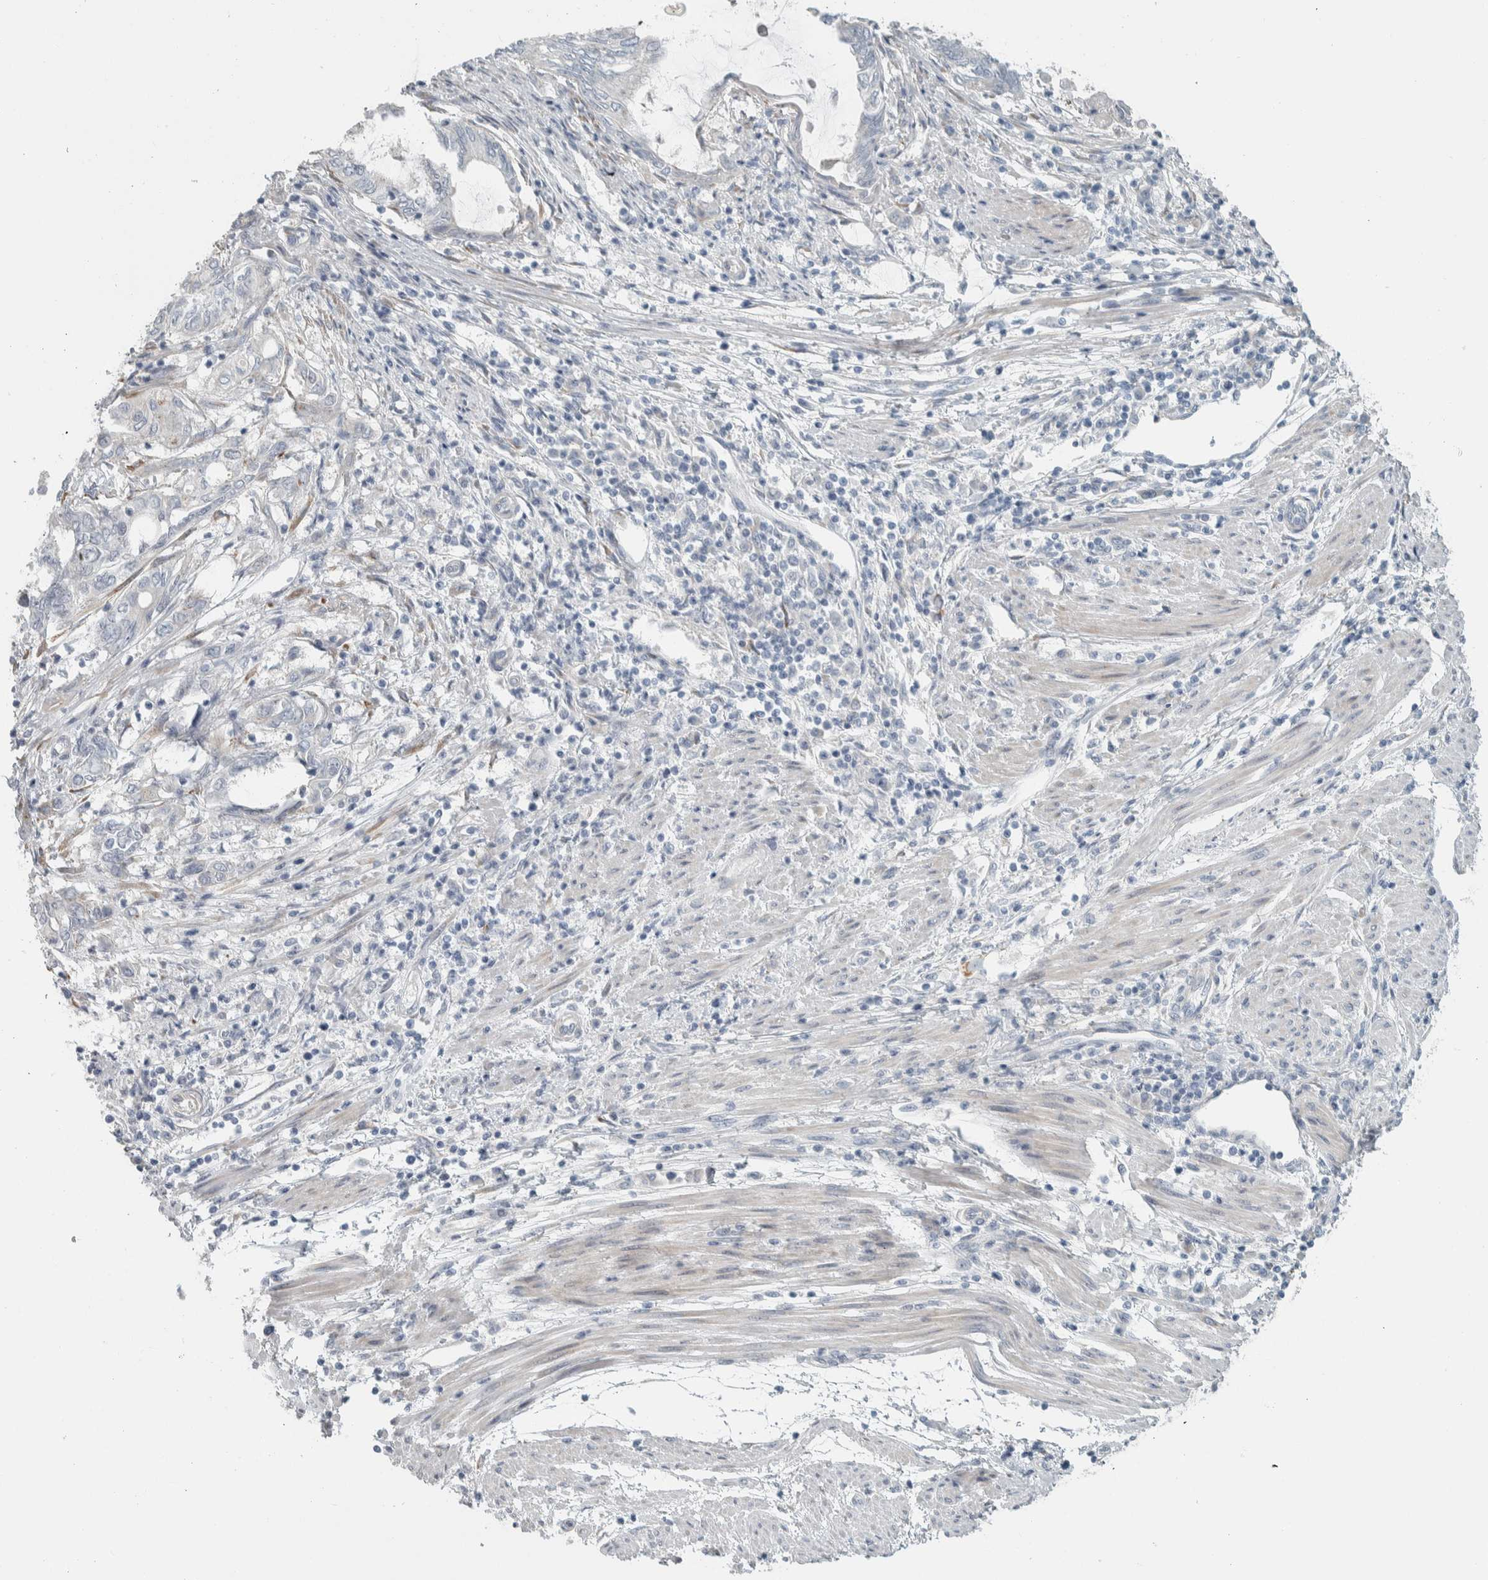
{"staining": {"intensity": "negative", "quantity": "none", "location": "none"}, "tissue": "endometrial cancer", "cell_type": "Tumor cells", "image_type": "cancer", "snomed": [{"axis": "morphology", "description": "Adenocarcinoma, NOS"}, {"axis": "topography", "description": "Uterus"}, {"axis": "topography", "description": "Endometrium"}], "caption": "An image of human endometrial cancer is negative for staining in tumor cells.", "gene": "HGS", "patient": {"sex": "female", "age": 70}}